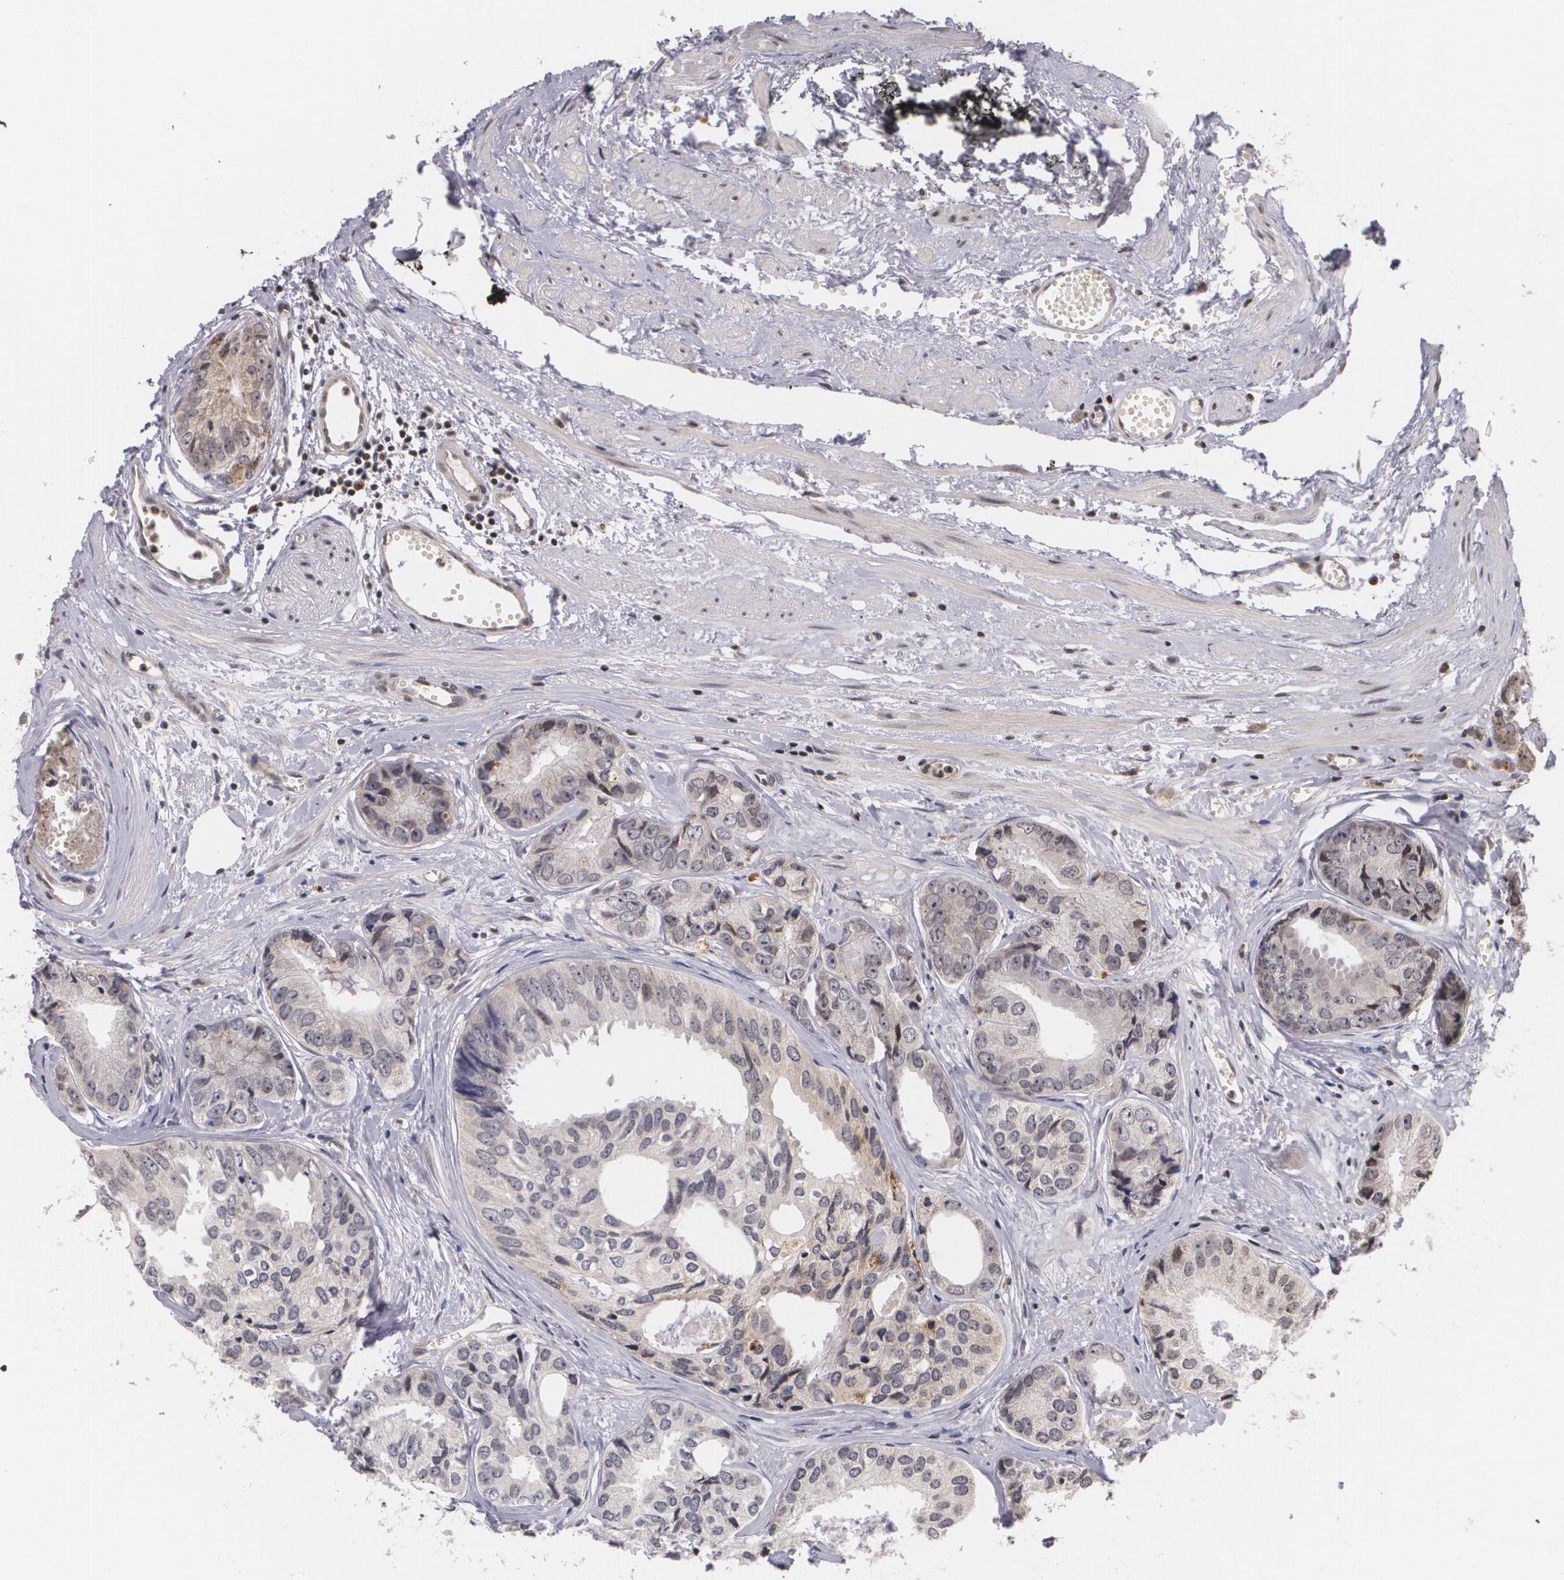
{"staining": {"intensity": "weak", "quantity": ">75%", "location": "cytoplasmic/membranous"}, "tissue": "prostate cancer", "cell_type": "Tumor cells", "image_type": "cancer", "snomed": [{"axis": "morphology", "description": "Adenocarcinoma, High grade"}, {"axis": "topography", "description": "Prostate"}], "caption": "The histopathology image demonstrates immunohistochemical staining of adenocarcinoma (high-grade) (prostate). There is weak cytoplasmic/membranous positivity is appreciated in approximately >75% of tumor cells.", "gene": "VAV3", "patient": {"sex": "male", "age": 56}}